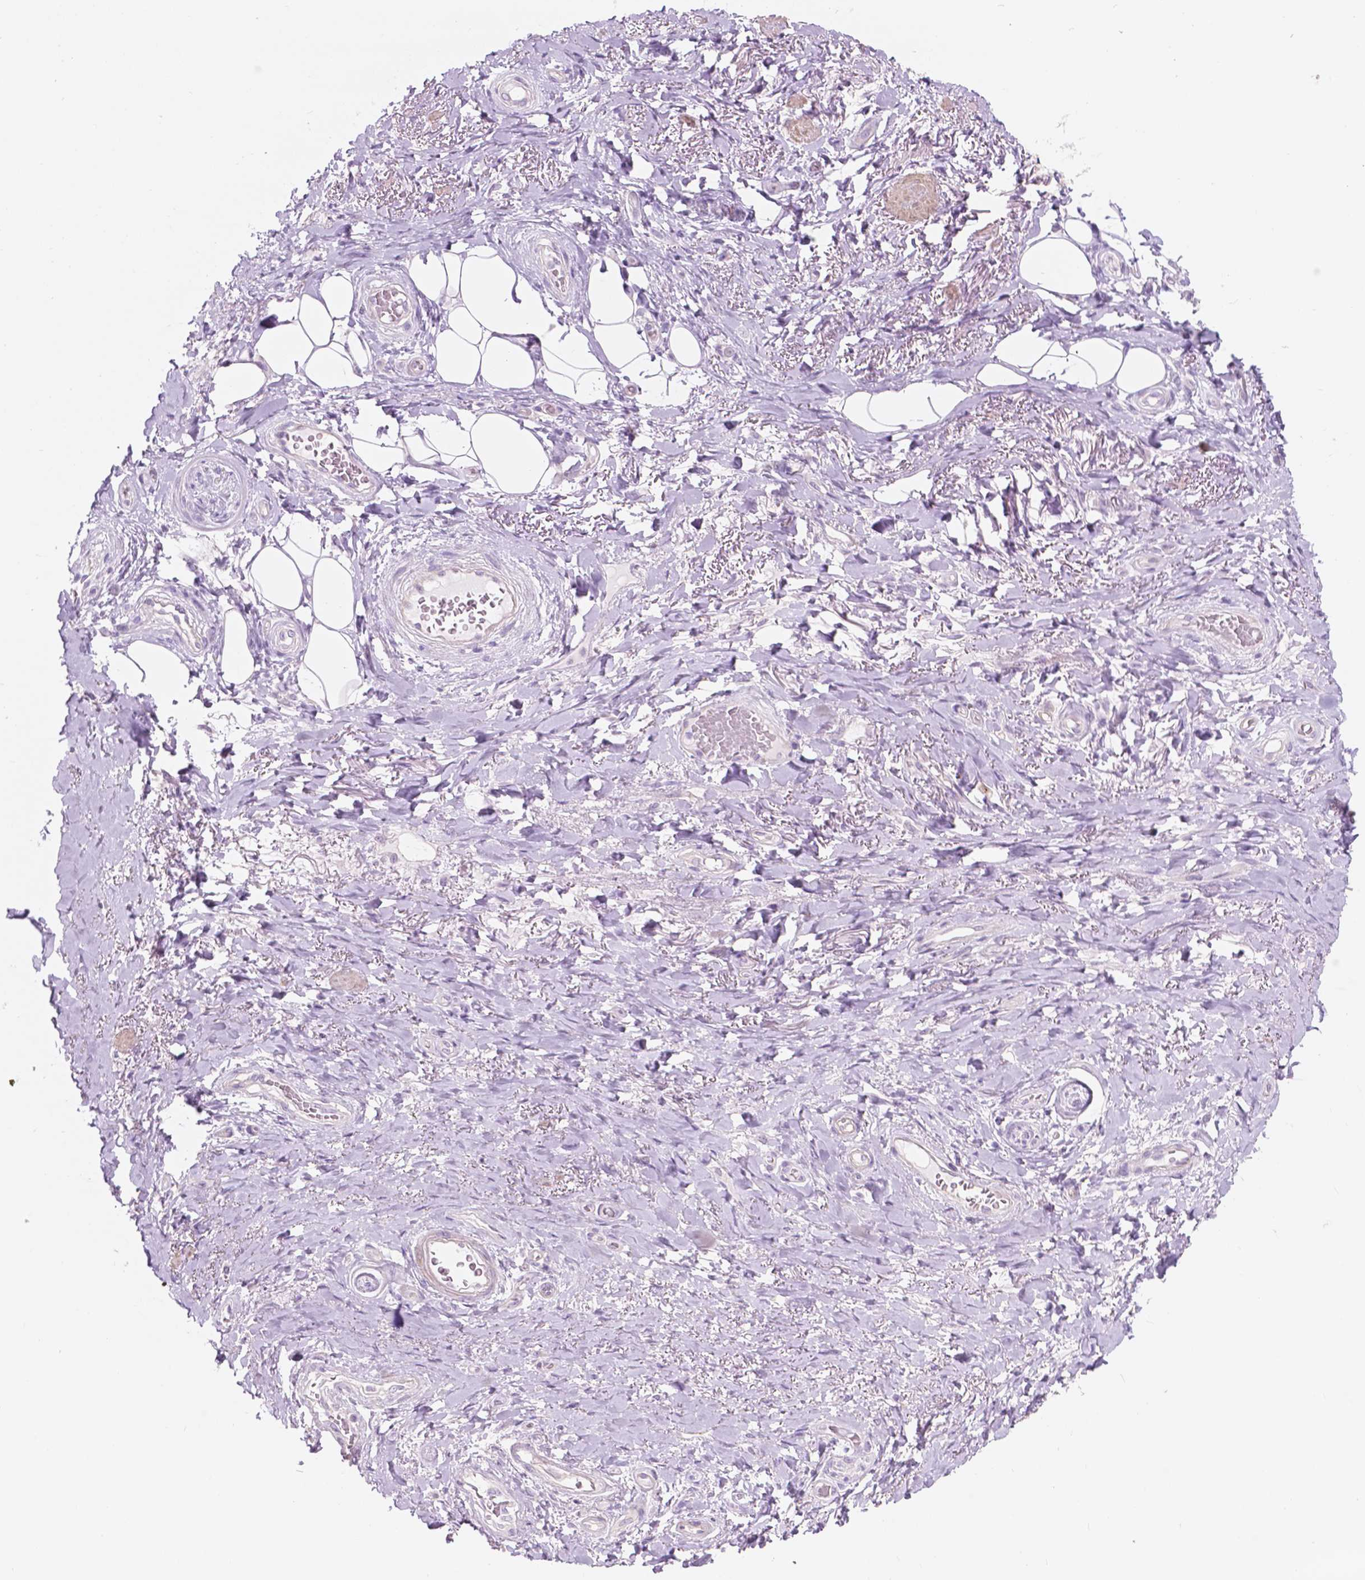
{"staining": {"intensity": "negative", "quantity": "none", "location": "none"}, "tissue": "adipose tissue", "cell_type": "Adipocytes", "image_type": "normal", "snomed": [{"axis": "morphology", "description": "Normal tissue, NOS"}, {"axis": "topography", "description": "Anal"}, {"axis": "topography", "description": "Peripheral nerve tissue"}], "caption": "Image shows no protein positivity in adipocytes of normal adipose tissue.", "gene": "NOS1AP", "patient": {"sex": "male", "age": 53}}